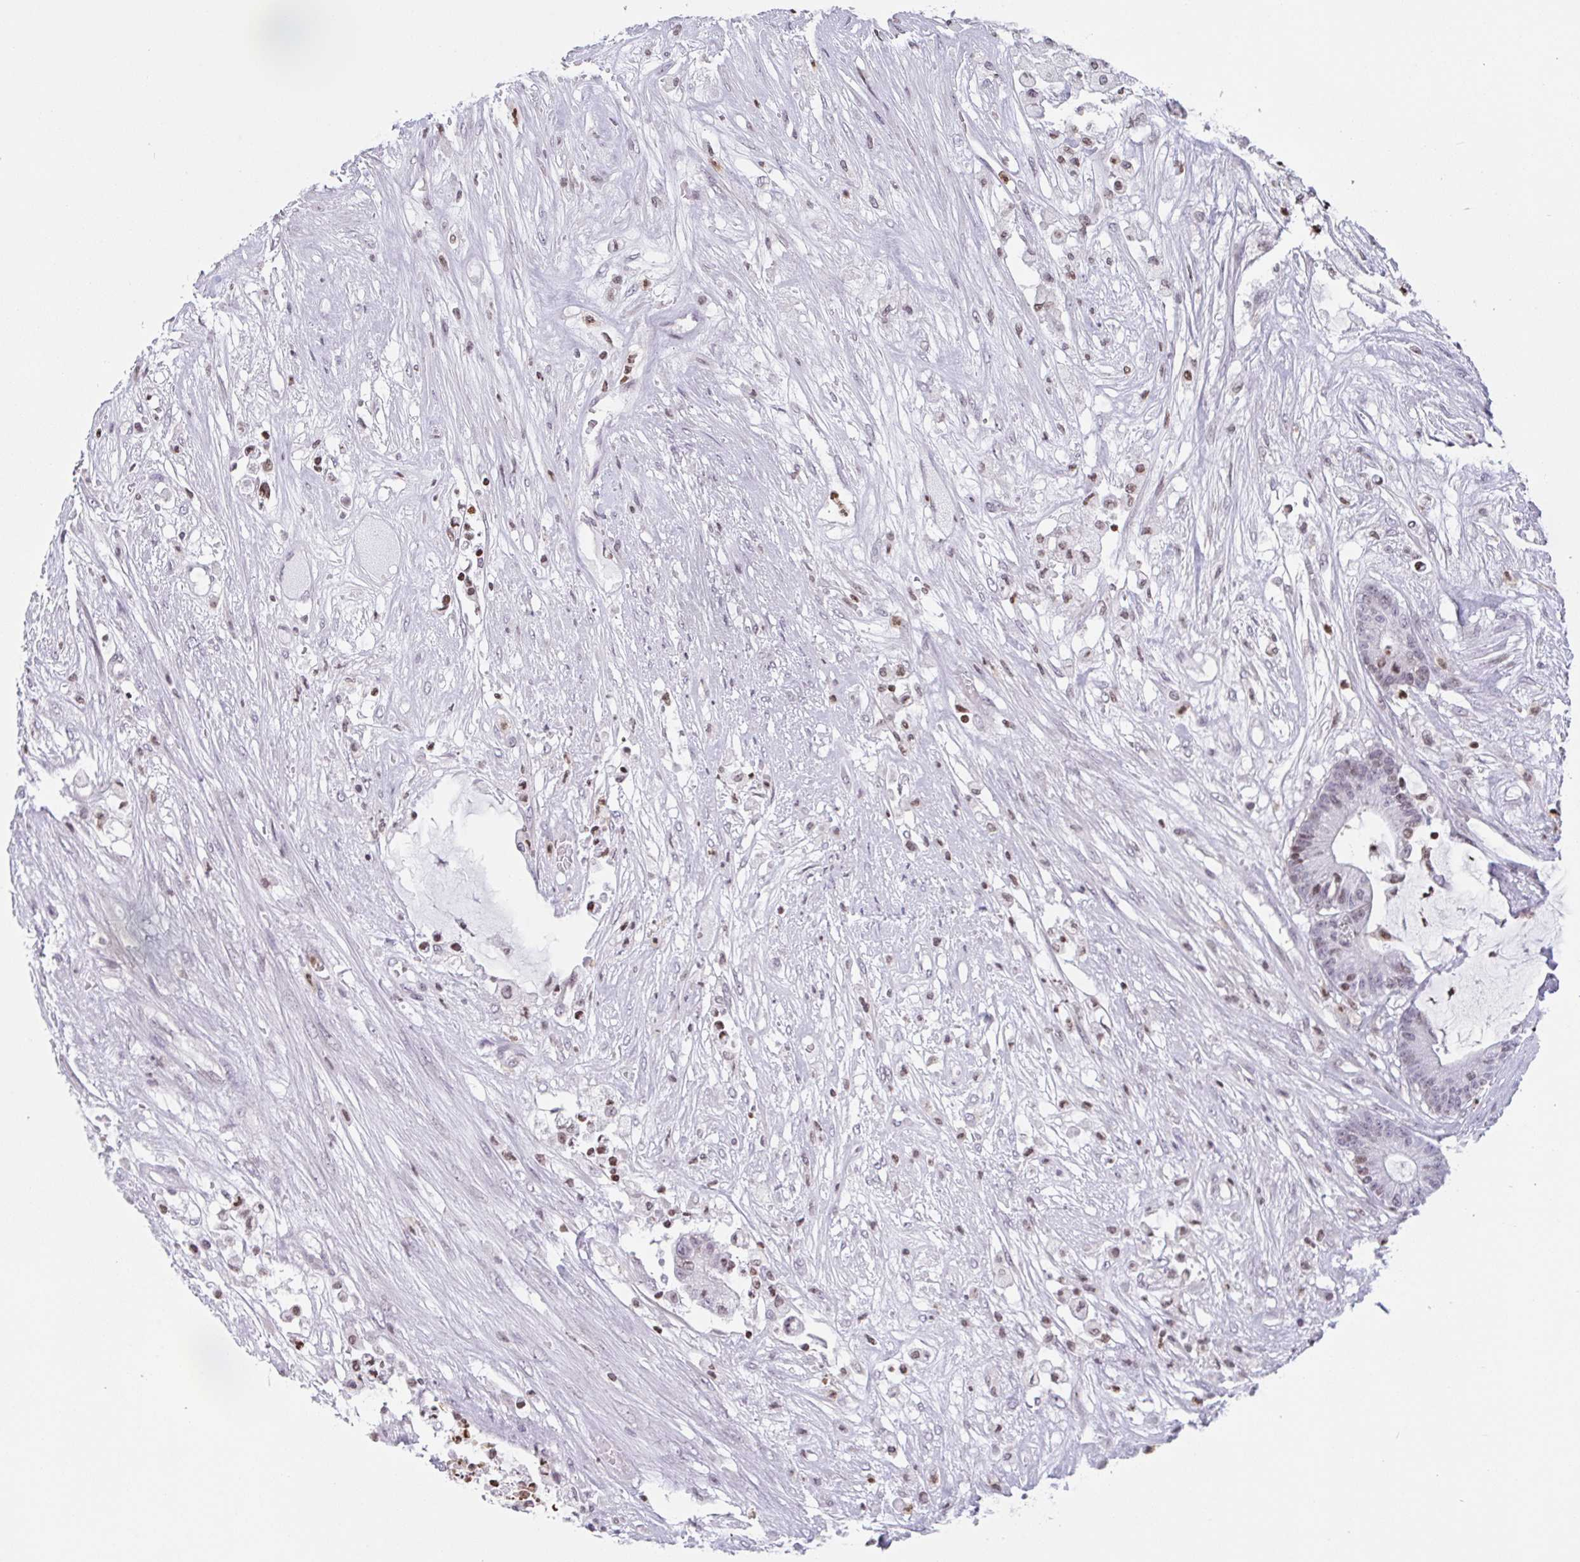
{"staining": {"intensity": "weak", "quantity": ">75%", "location": "nuclear"}, "tissue": "colorectal cancer", "cell_type": "Tumor cells", "image_type": "cancer", "snomed": [{"axis": "morphology", "description": "Adenocarcinoma, NOS"}, {"axis": "topography", "description": "Colon"}], "caption": "Colorectal adenocarcinoma stained with DAB immunohistochemistry reveals low levels of weak nuclear expression in about >75% of tumor cells.", "gene": "NOL6", "patient": {"sex": "female", "age": 84}}